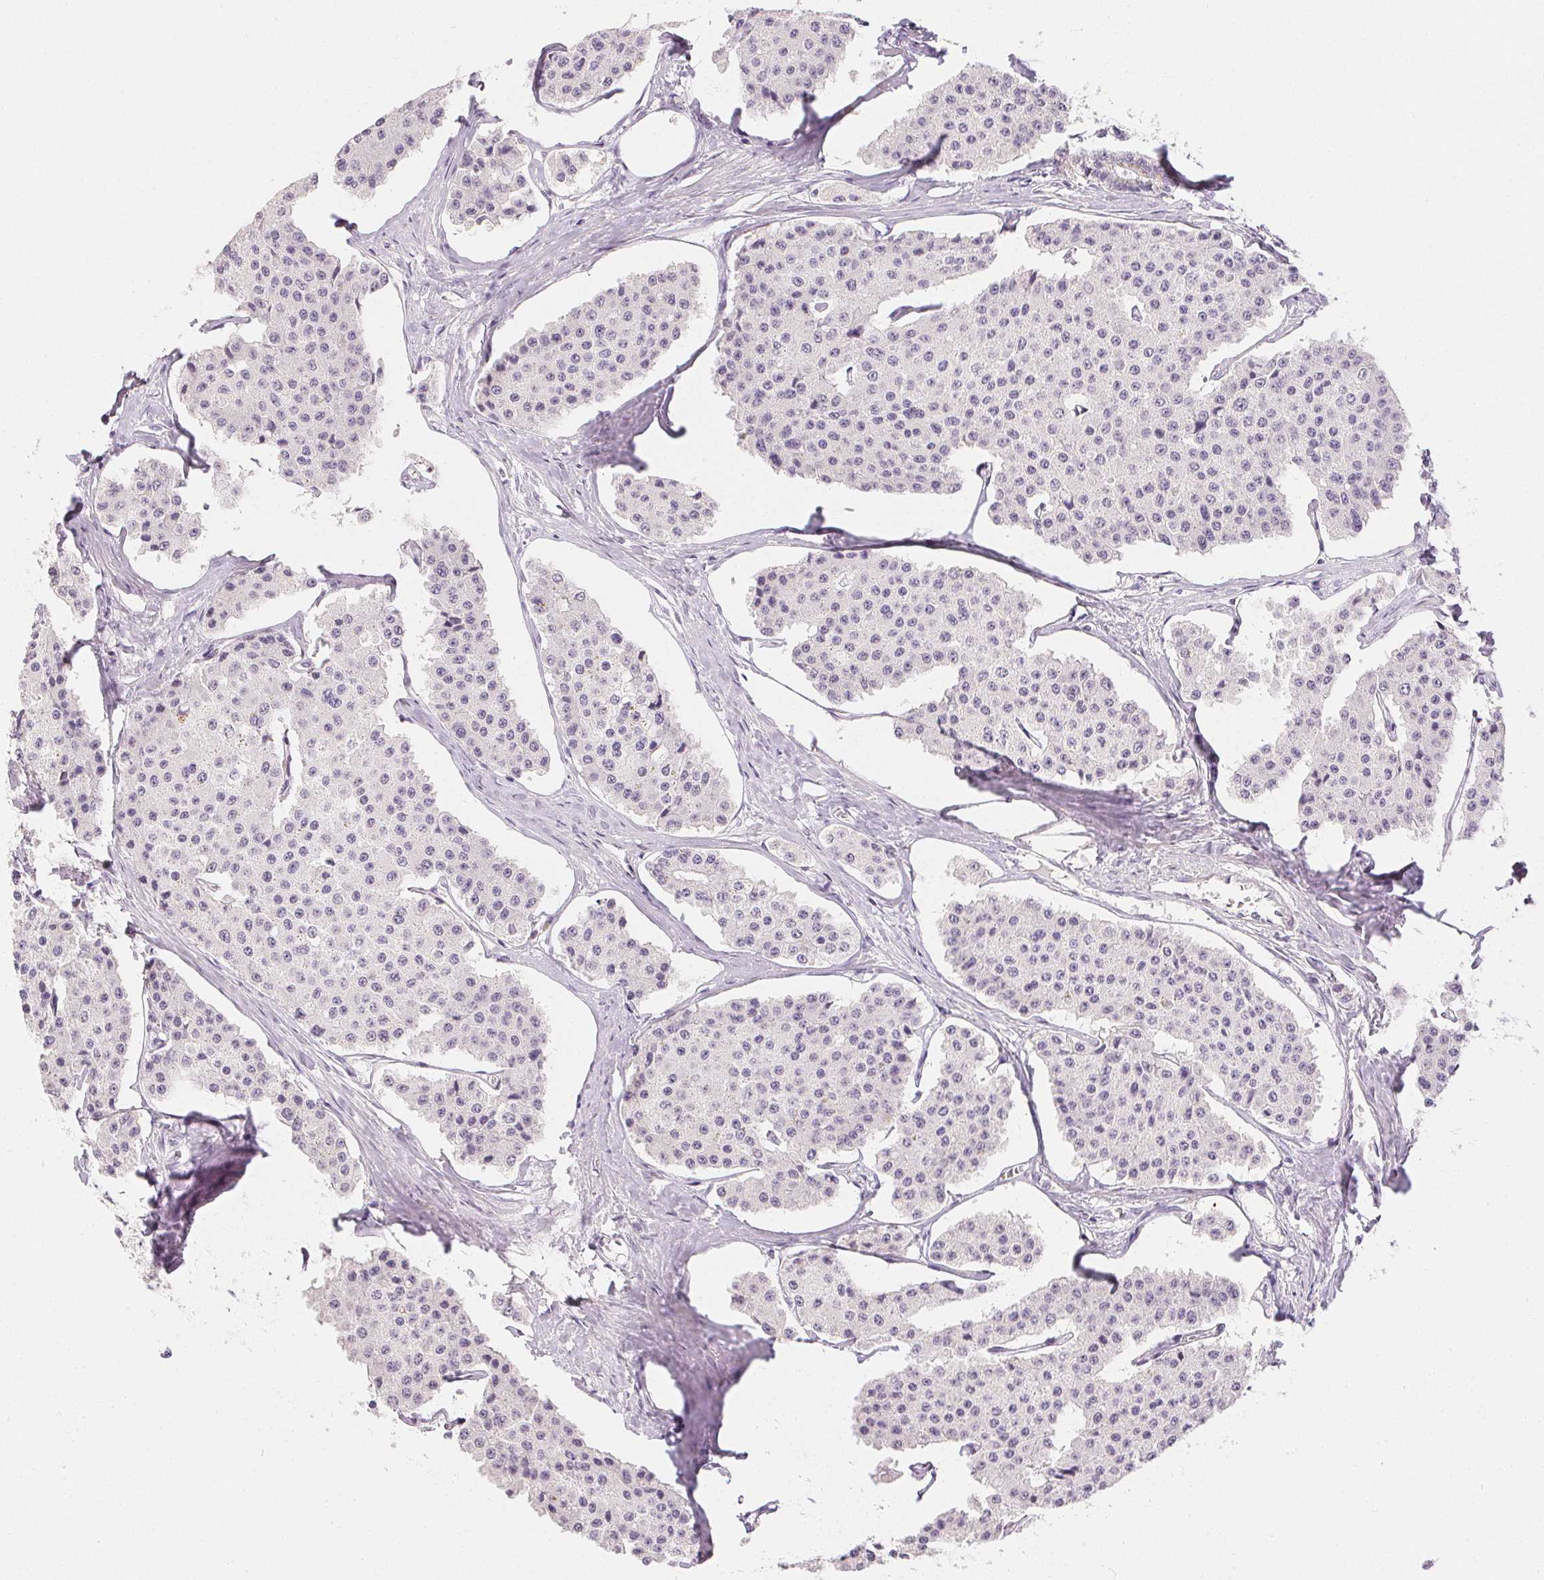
{"staining": {"intensity": "negative", "quantity": "none", "location": "none"}, "tissue": "carcinoid", "cell_type": "Tumor cells", "image_type": "cancer", "snomed": [{"axis": "morphology", "description": "Carcinoid, malignant, NOS"}, {"axis": "topography", "description": "Small intestine"}], "caption": "Immunohistochemistry (IHC) of human carcinoid displays no staining in tumor cells.", "gene": "PPY", "patient": {"sex": "female", "age": 65}}